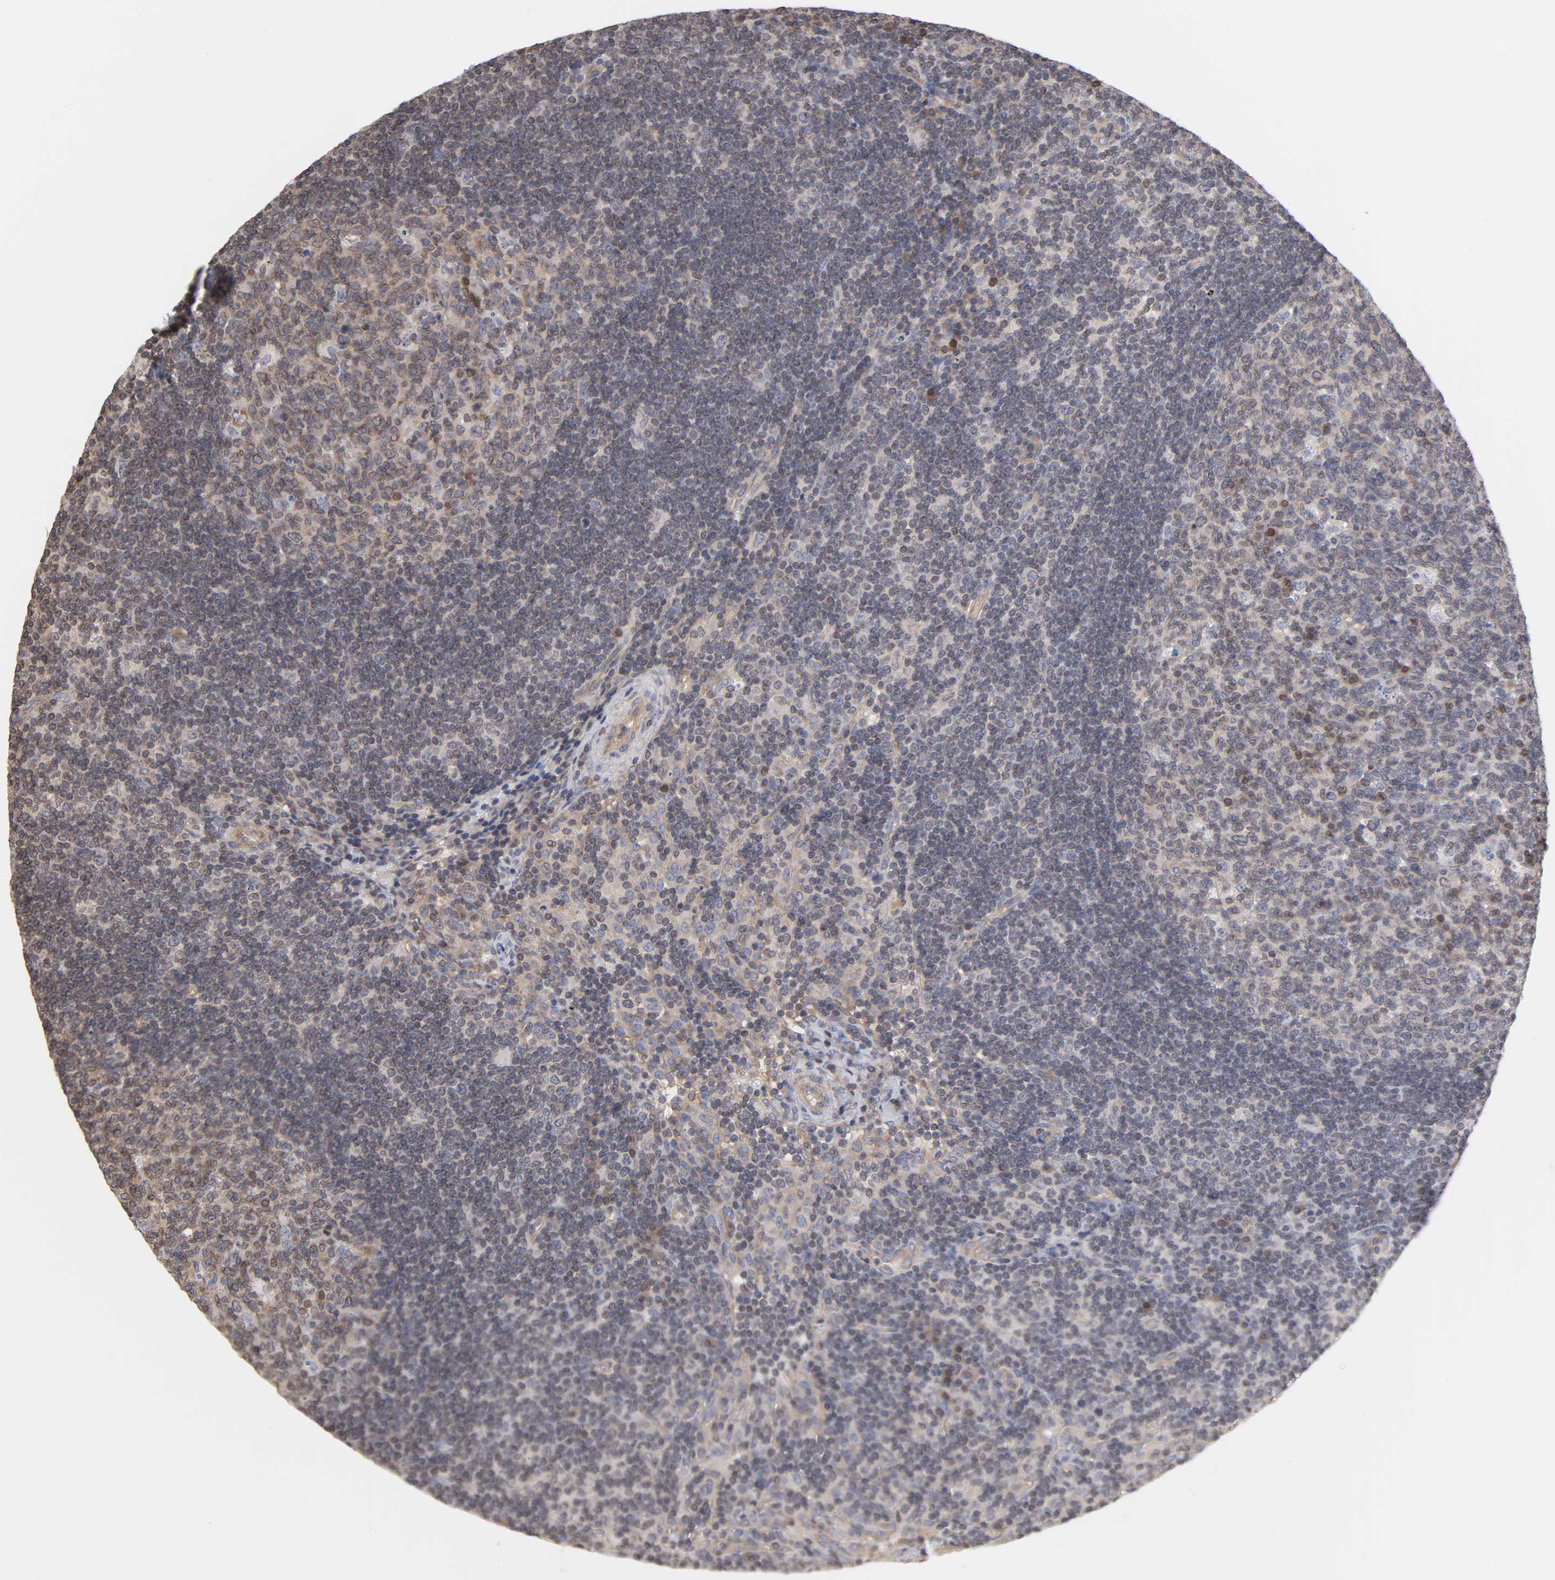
{"staining": {"intensity": "moderate", "quantity": "25%-75%", "location": "cytoplasmic/membranous"}, "tissue": "lymph node", "cell_type": "Germinal center cells", "image_type": "normal", "snomed": [{"axis": "morphology", "description": "Normal tissue, NOS"}, {"axis": "morphology", "description": "Squamous cell carcinoma, metastatic, NOS"}, {"axis": "topography", "description": "Lymph node"}], "caption": "This histopathology image demonstrates immunohistochemistry (IHC) staining of unremarkable lymph node, with medium moderate cytoplasmic/membranous staining in about 25%-75% of germinal center cells.", "gene": "STRN3", "patient": {"sex": "female", "age": 53}}